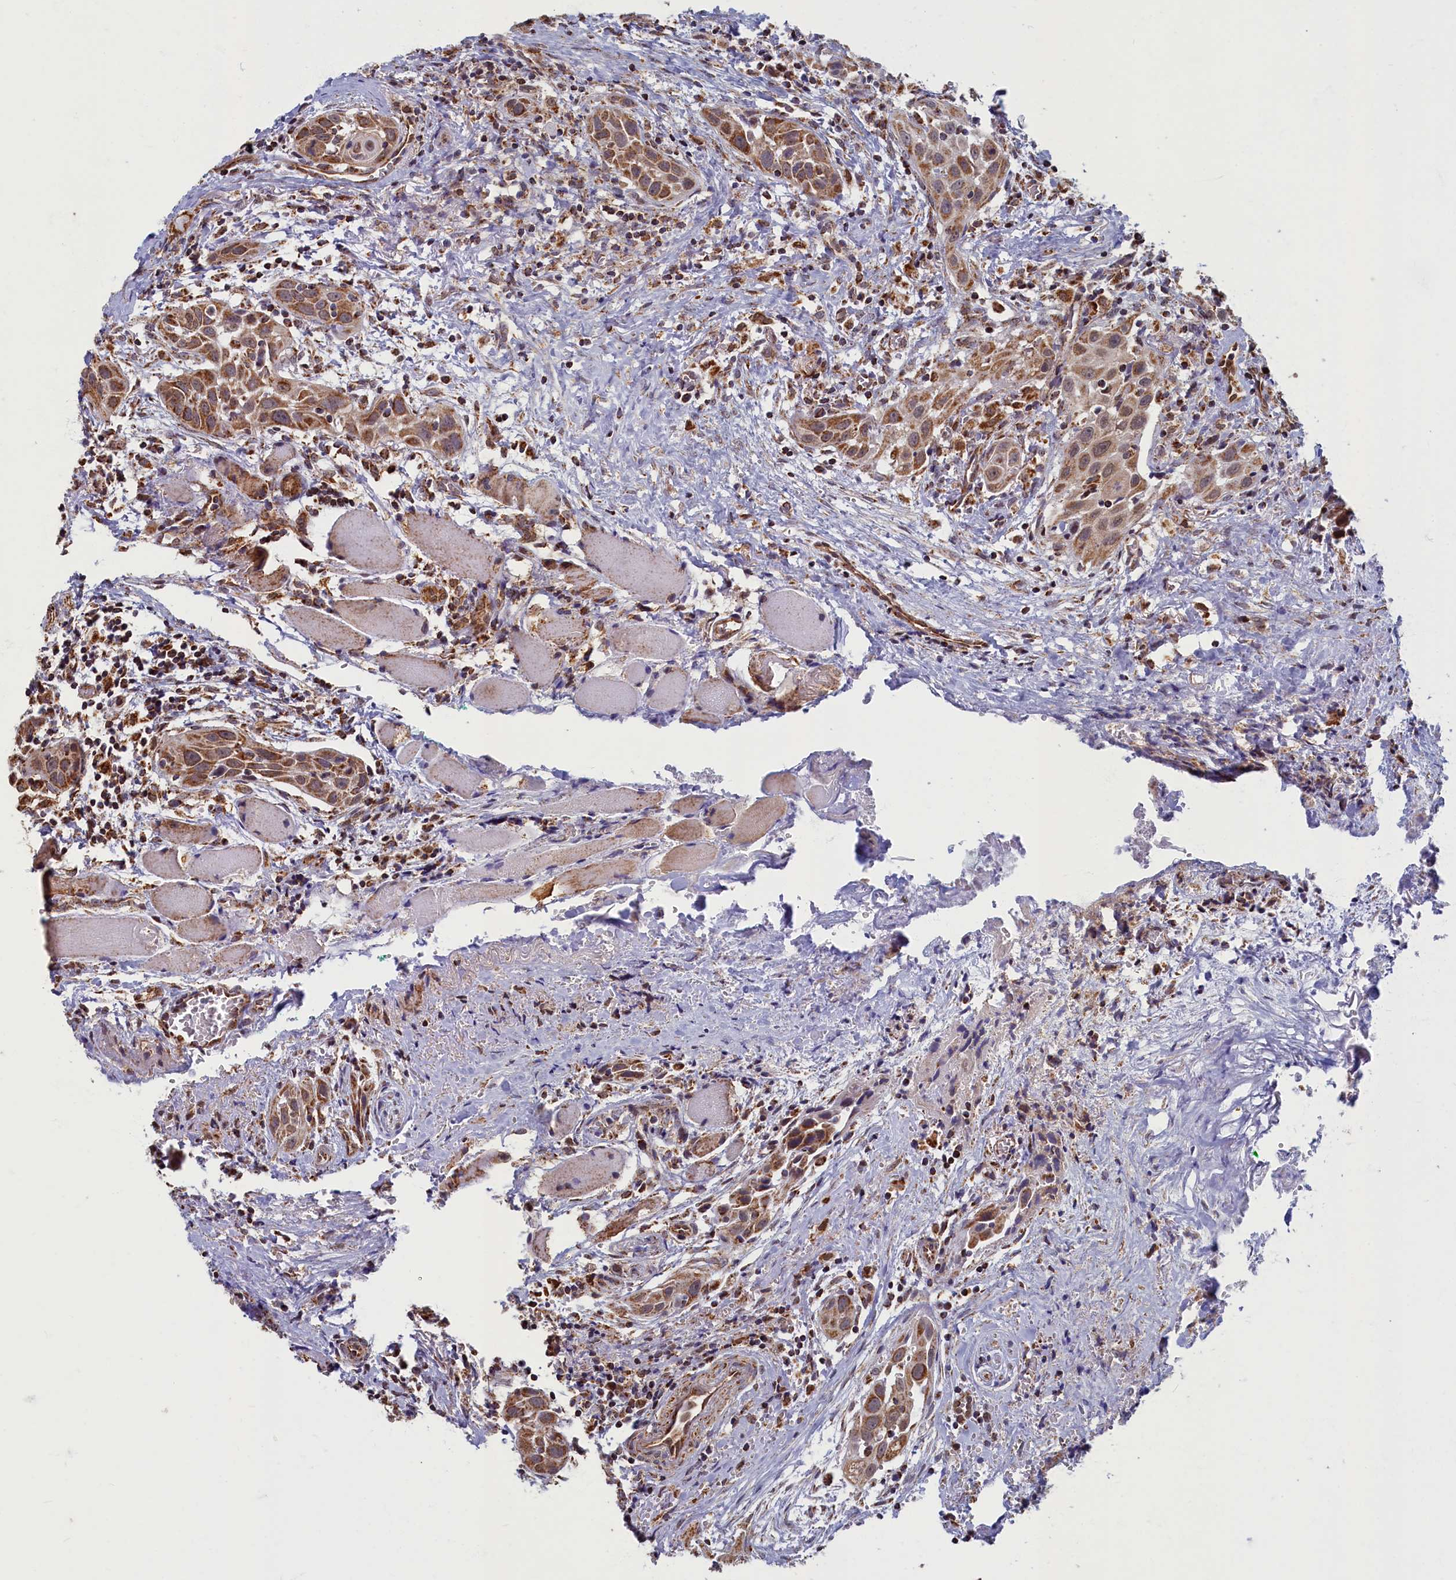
{"staining": {"intensity": "moderate", "quantity": ">75%", "location": "cytoplasmic/membranous"}, "tissue": "head and neck cancer", "cell_type": "Tumor cells", "image_type": "cancer", "snomed": [{"axis": "morphology", "description": "Squamous cell carcinoma, NOS"}, {"axis": "topography", "description": "Oral tissue"}, {"axis": "topography", "description": "Head-Neck"}], "caption": "Moderate cytoplasmic/membranous protein positivity is present in approximately >75% of tumor cells in head and neck cancer.", "gene": "SPR", "patient": {"sex": "female", "age": 50}}